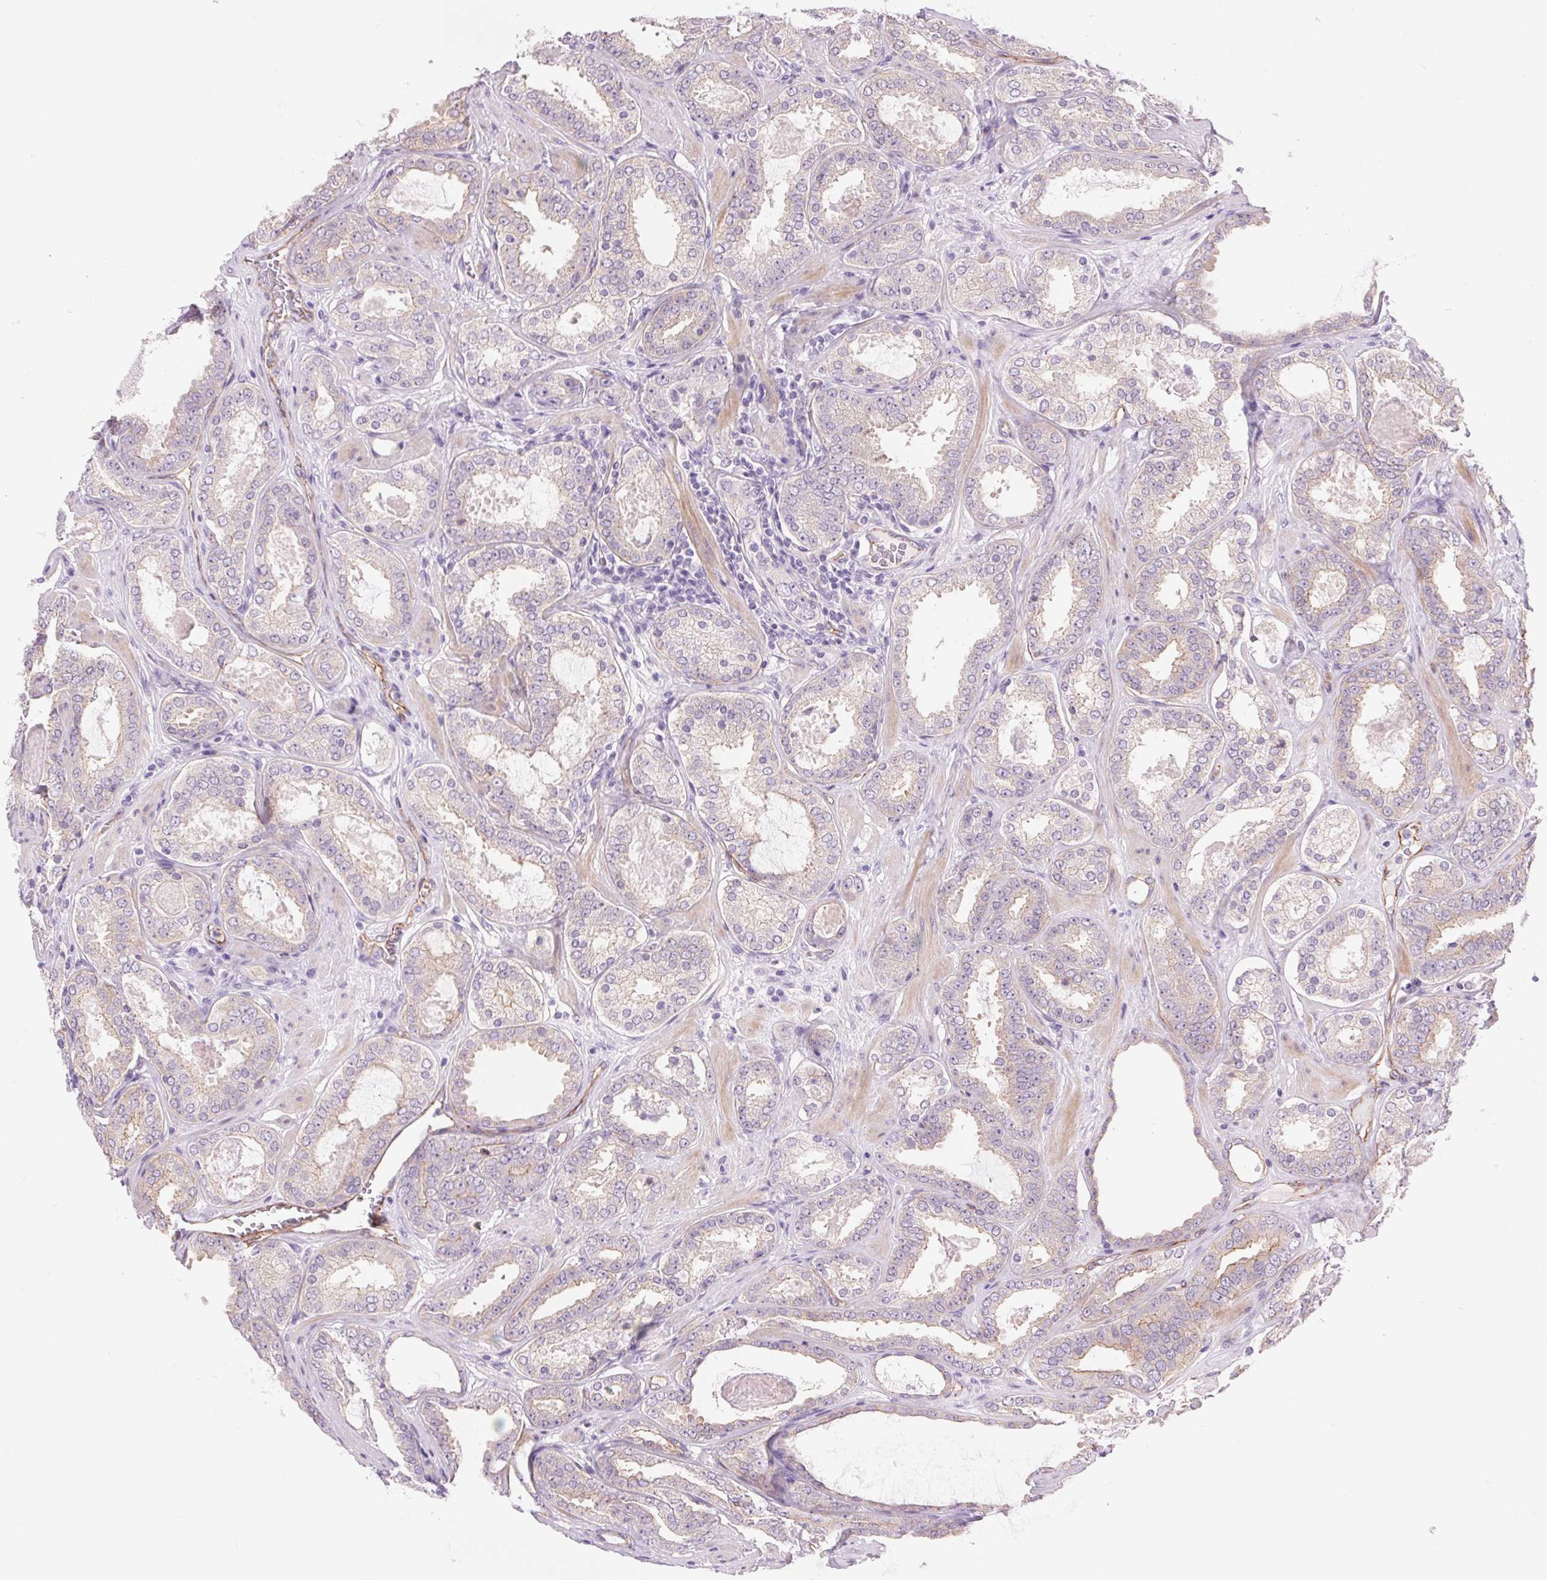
{"staining": {"intensity": "negative", "quantity": "none", "location": "none"}, "tissue": "prostate cancer", "cell_type": "Tumor cells", "image_type": "cancer", "snomed": [{"axis": "morphology", "description": "Adenocarcinoma, High grade"}, {"axis": "topography", "description": "Prostate"}], "caption": "IHC of human prostate cancer (adenocarcinoma (high-grade)) shows no positivity in tumor cells. (IHC, brightfield microscopy, high magnification).", "gene": "DIXDC1", "patient": {"sex": "male", "age": 63}}